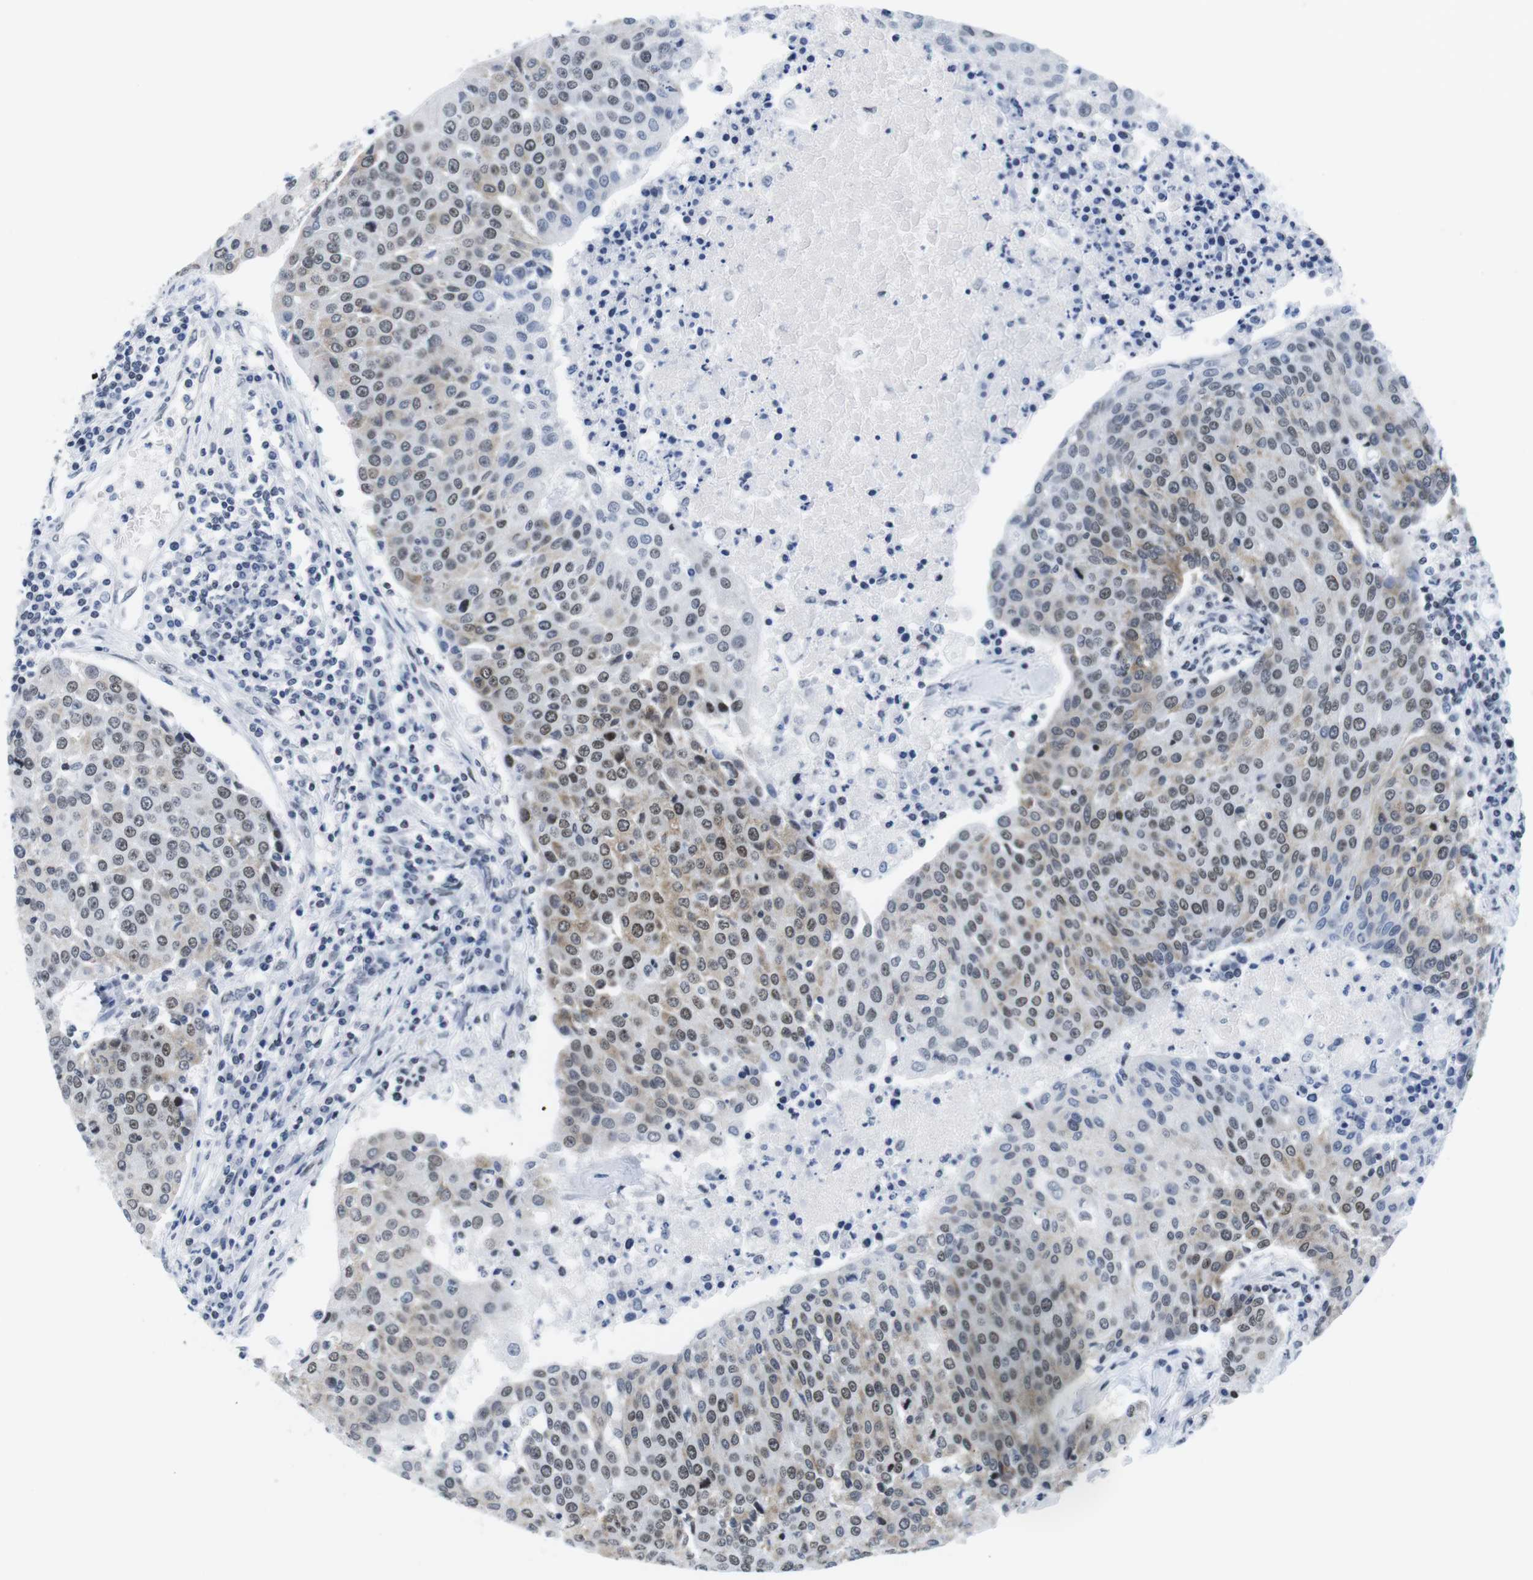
{"staining": {"intensity": "moderate", "quantity": ">75%", "location": "cytoplasmic/membranous,nuclear"}, "tissue": "urothelial cancer", "cell_type": "Tumor cells", "image_type": "cancer", "snomed": [{"axis": "morphology", "description": "Urothelial carcinoma, High grade"}, {"axis": "topography", "description": "Urinary bladder"}], "caption": "Urothelial cancer stained with a protein marker demonstrates moderate staining in tumor cells.", "gene": "IFI16", "patient": {"sex": "female", "age": 85}}